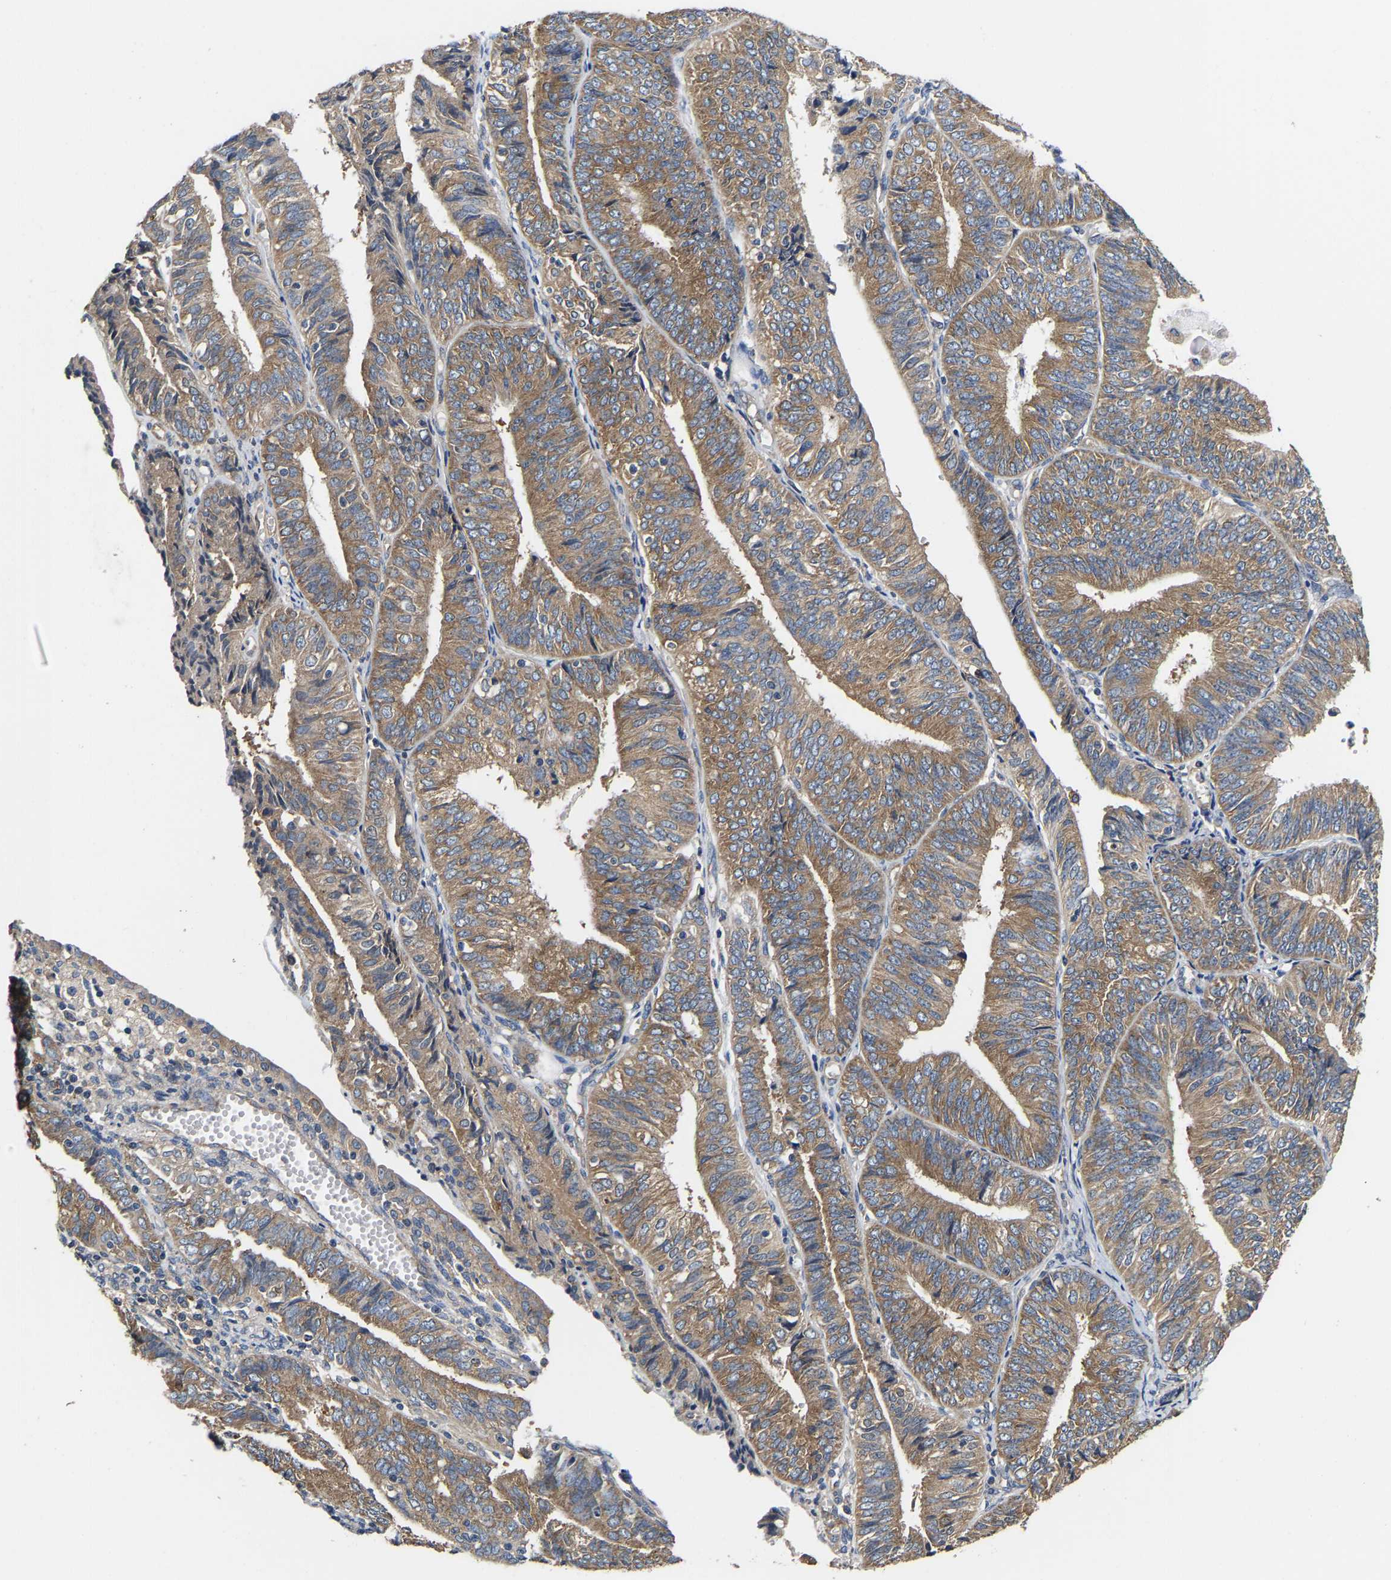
{"staining": {"intensity": "moderate", "quantity": ">75%", "location": "cytoplasmic/membranous"}, "tissue": "endometrial cancer", "cell_type": "Tumor cells", "image_type": "cancer", "snomed": [{"axis": "morphology", "description": "Adenocarcinoma, NOS"}, {"axis": "topography", "description": "Endometrium"}], "caption": "Tumor cells exhibit moderate cytoplasmic/membranous staining in approximately >75% of cells in adenocarcinoma (endometrial).", "gene": "AIMP2", "patient": {"sex": "female", "age": 58}}